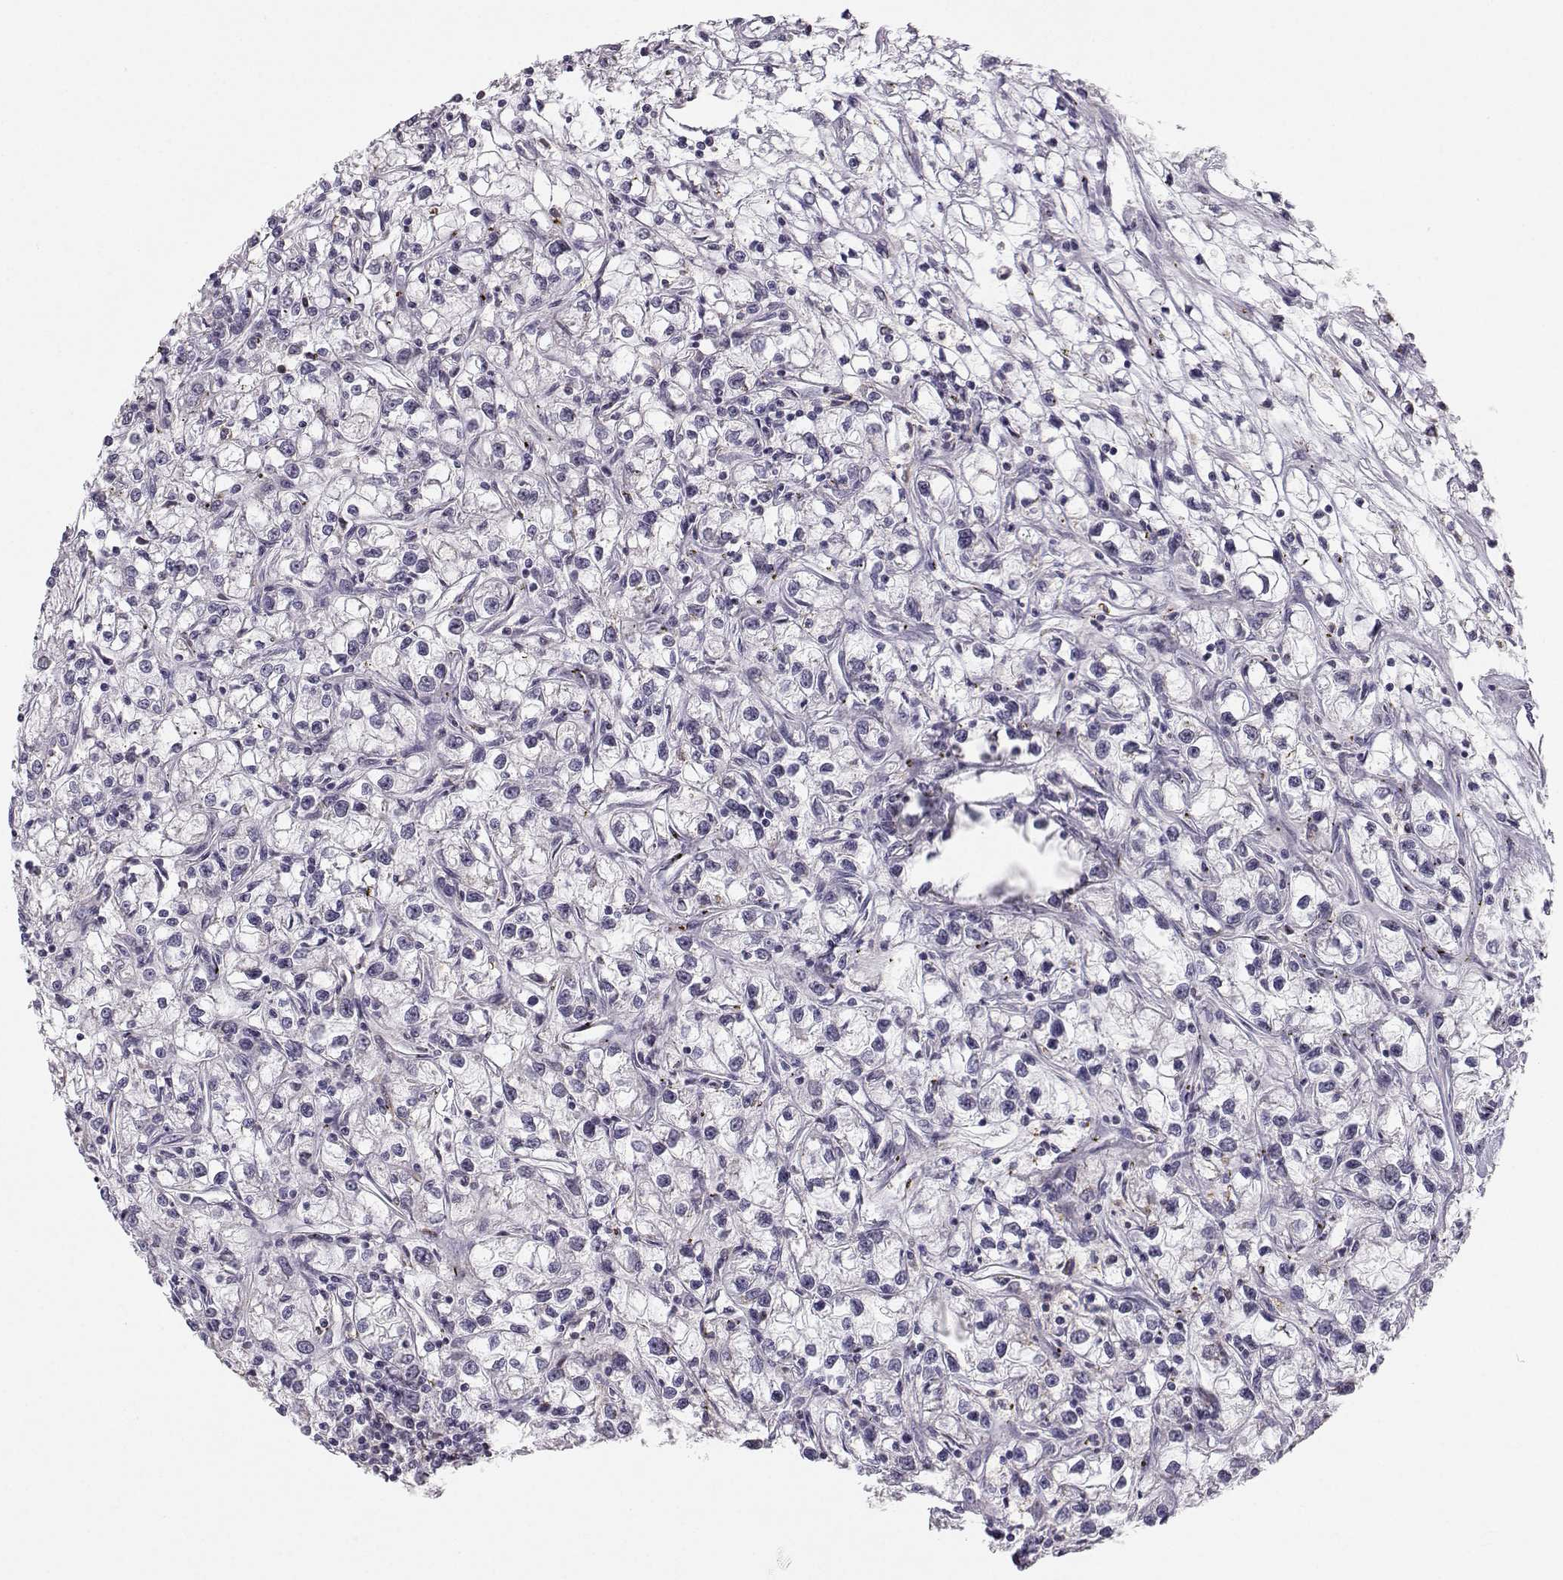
{"staining": {"intensity": "negative", "quantity": "none", "location": "none"}, "tissue": "renal cancer", "cell_type": "Tumor cells", "image_type": "cancer", "snomed": [{"axis": "morphology", "description": "Adenocarcinoma, NOS"}, {"axis": "topography", "description": "Kidney"}], "caption": "An immunohistochemistry (IHC) histopathology image of renal cancer (adenocarcinoma) is shown. There is no staining in tumor cells of renal cancer (adenocarcinoma).", "gene": "HTR7", "patient": {"sex": "female", "age": 59}}